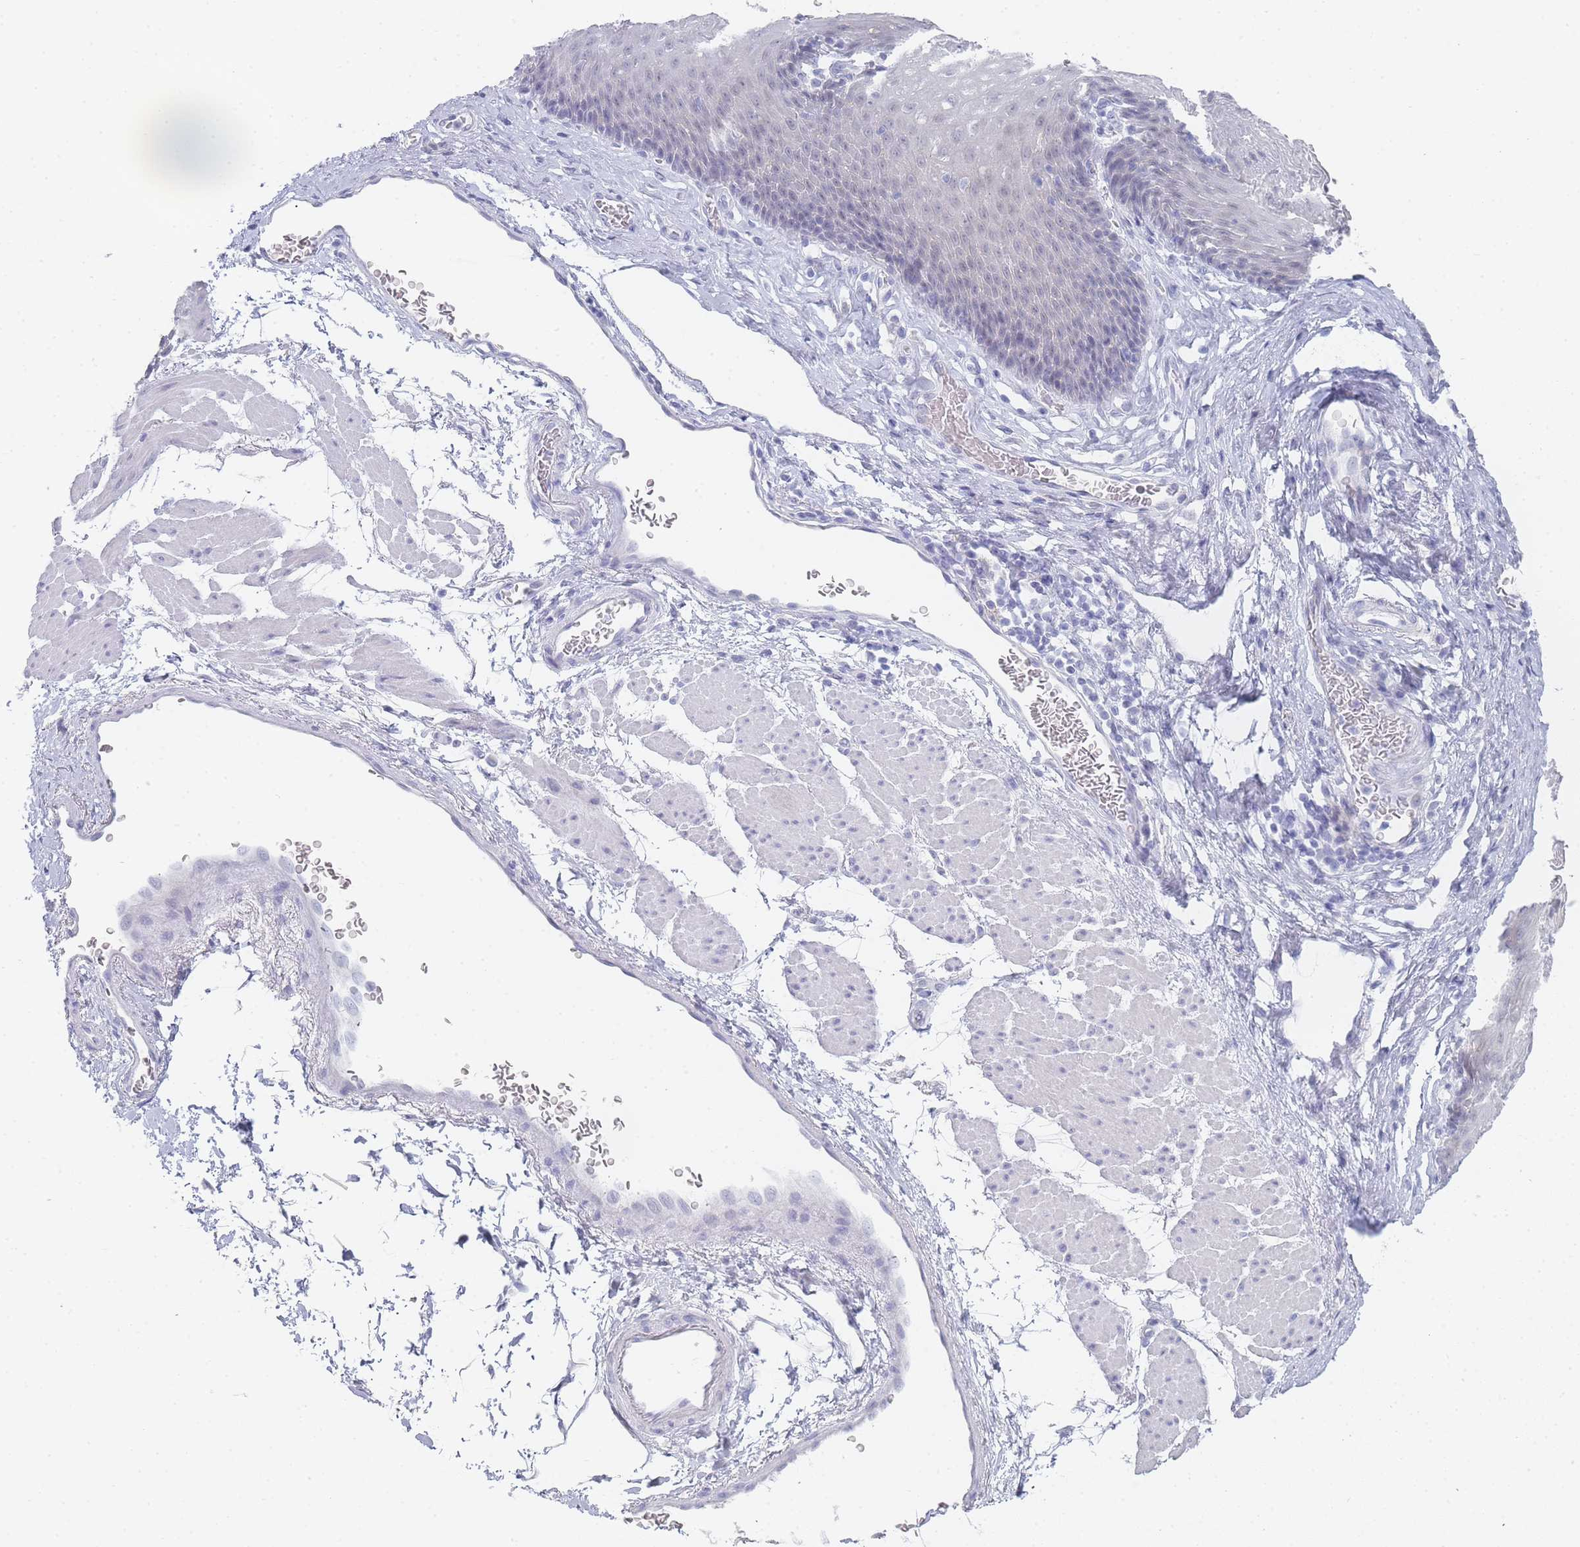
{"staining": {"intensity": "negative", "quantity": "none", "location": "none"}, "tissue": "esophagus", "cell_type": "Squamous epithelial cells", "image_type": "normal", "snomed": [{"axis": "morphology", "description": "Normal tissue, NOS"}, {"axis": "topography", "description": "Esophagus"}], "caption": "Esophagus stained for a protein using immunohistochemistry (IHC) demonstrates no expression squamous epithelial cells.", "gene": "IMPG1", "patient": {"sex": "female", "age": 66}}